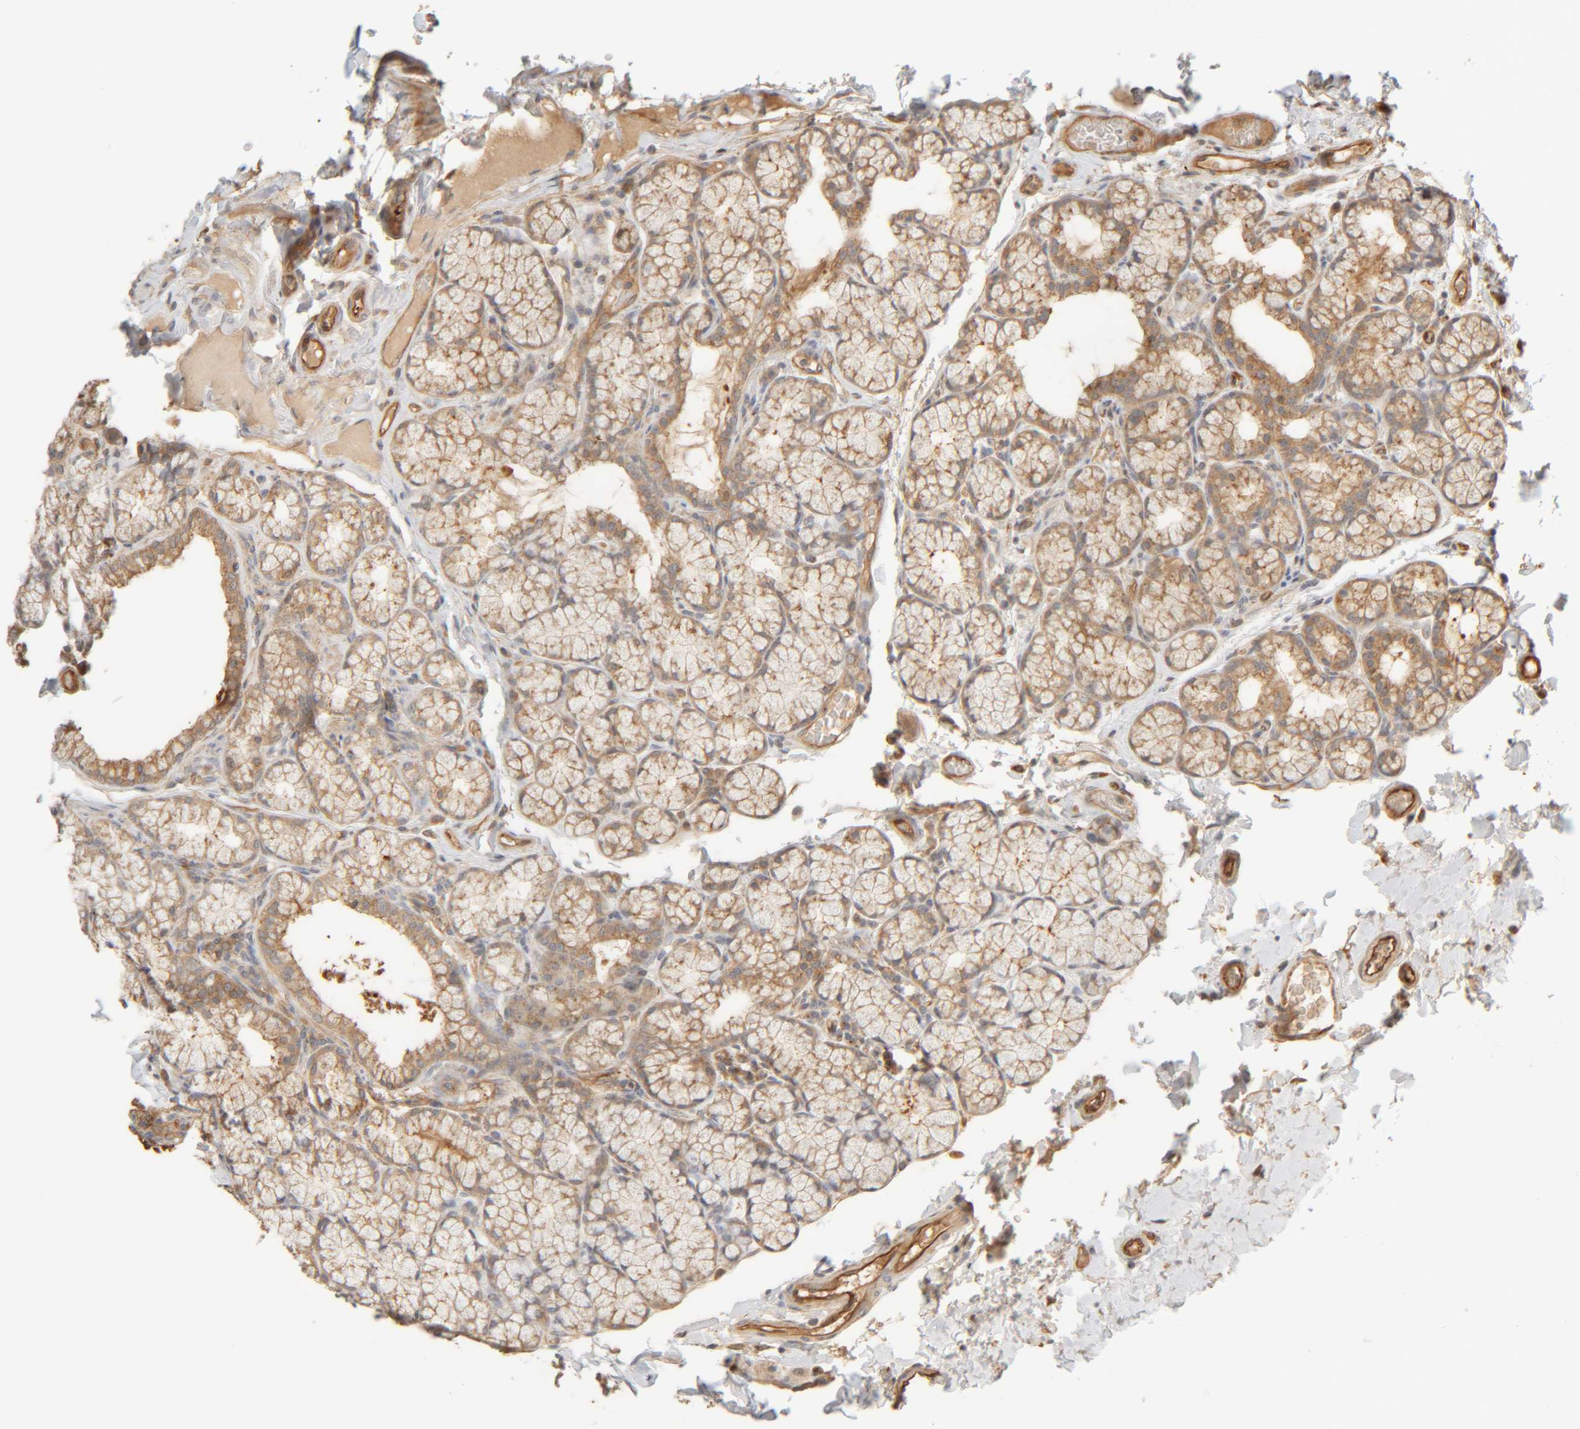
{"staining": {"intensity": "moderate", "quantity": ">75%", "location": "cytoplasmic/membranous"}, "tissue": "duodenum", "cell_type": "Glandular cells", "image_type": "normal", "snomed": [{"axis": "morphology", "description": "Normal tissue, NOS"}, {"axis": "topography", "description": "Duodenum"}], "caption": "Protein analysis of normal duodenum shows moderate cytoplasmic/membranous staining in about >75% of glandular cells.", "gene": "TMEM192", "patient": {"sex": "male", "age": 50}}